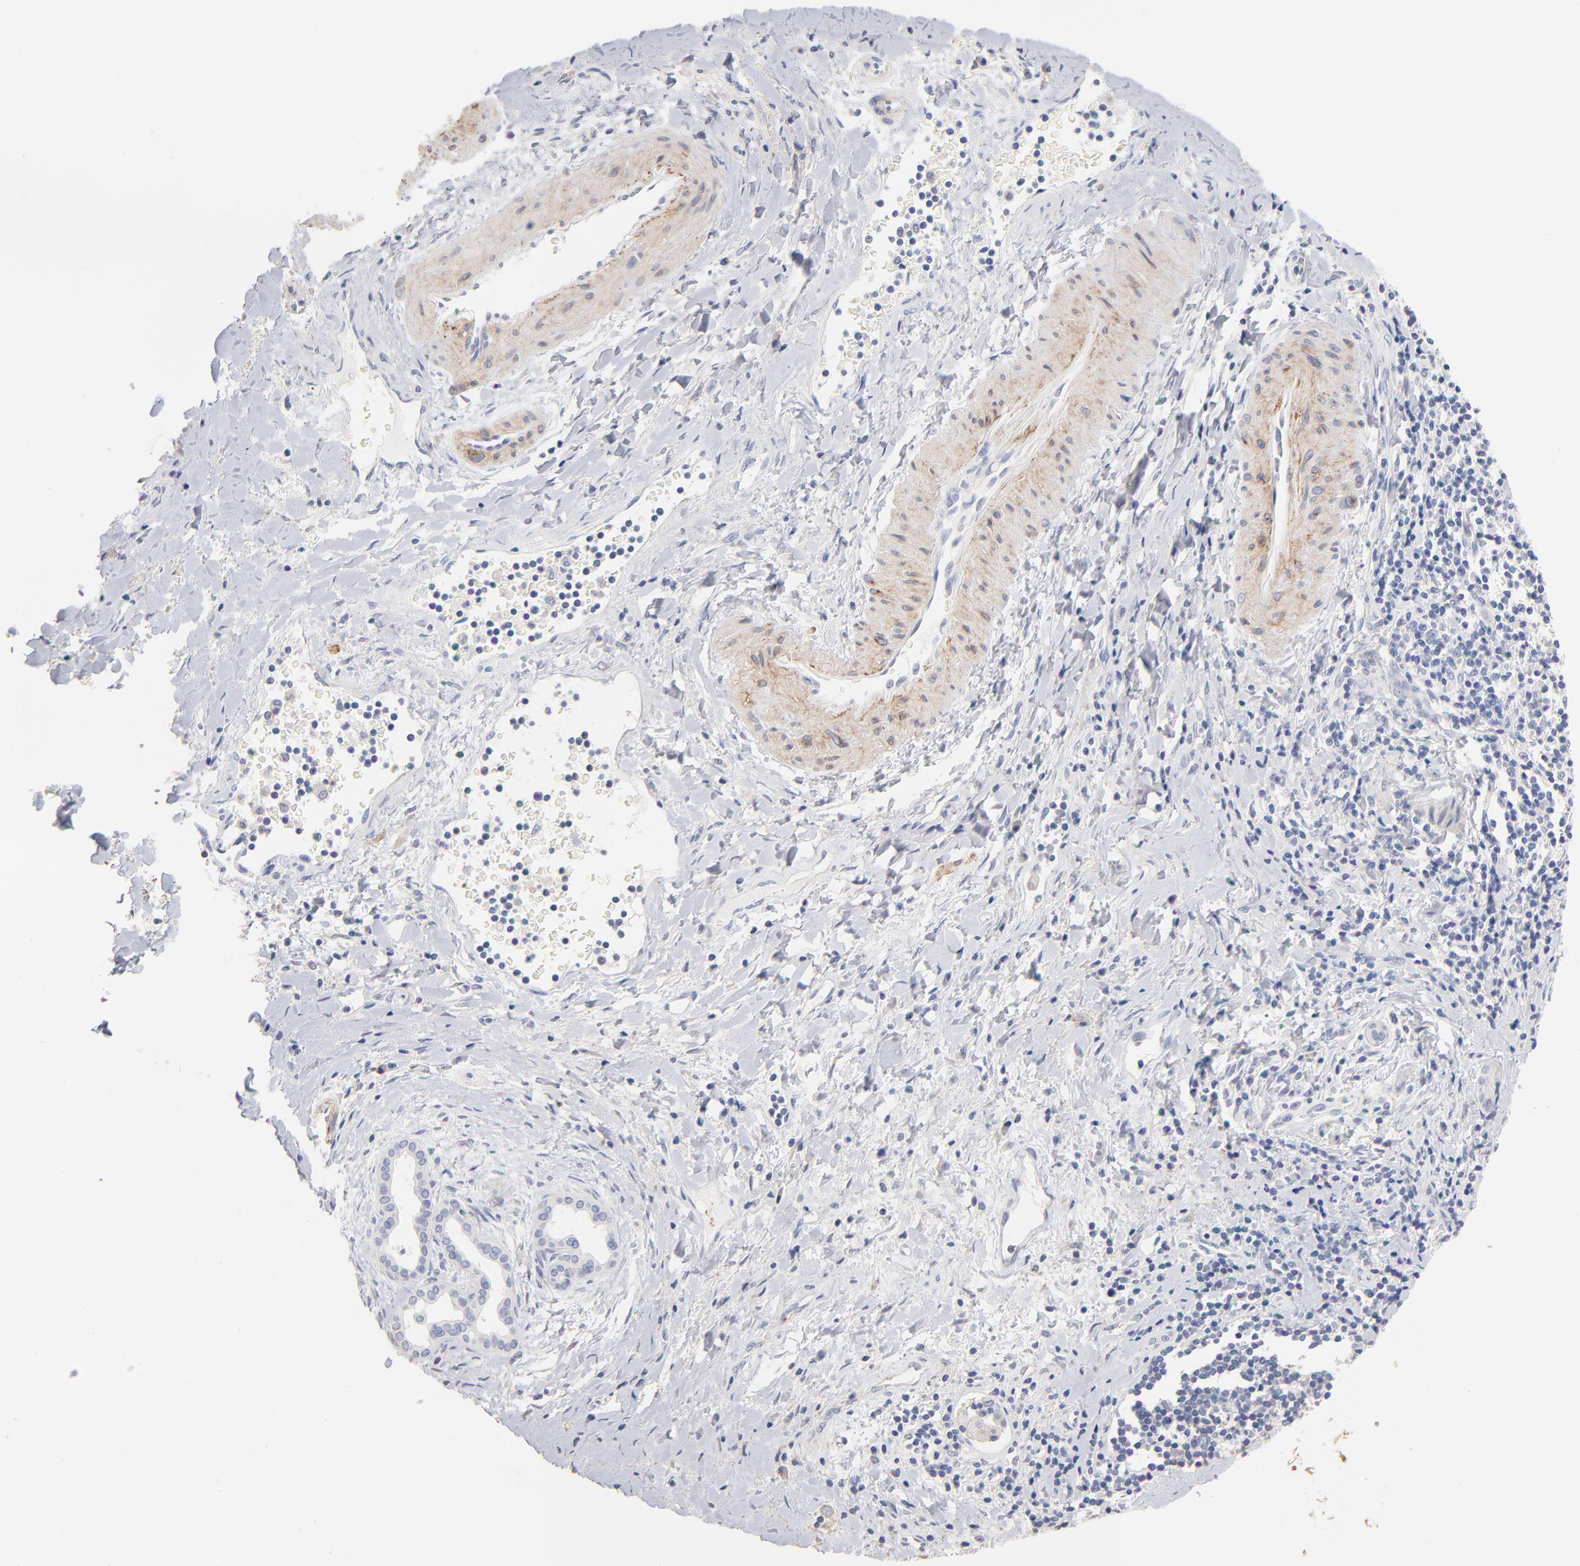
{"staining": {"intensity": "negative", "quantity": "none", "location": "none"}, "tissue": "liver cancer", "cell_type": "Tumor cells", "image_type": "cancer", "snomed": [{"axis": "morphology", "description": "Cholangiocarcinoma"}, {"axis": "topography", "description": "Liver"}], "caption": "A high-resolution image shows immunohistochemistry staining of liver cancer, which exhibits no significant staining in tumor cells.", "gene": "ITGA8", "patient": {"sex": "male", "age": 57}}